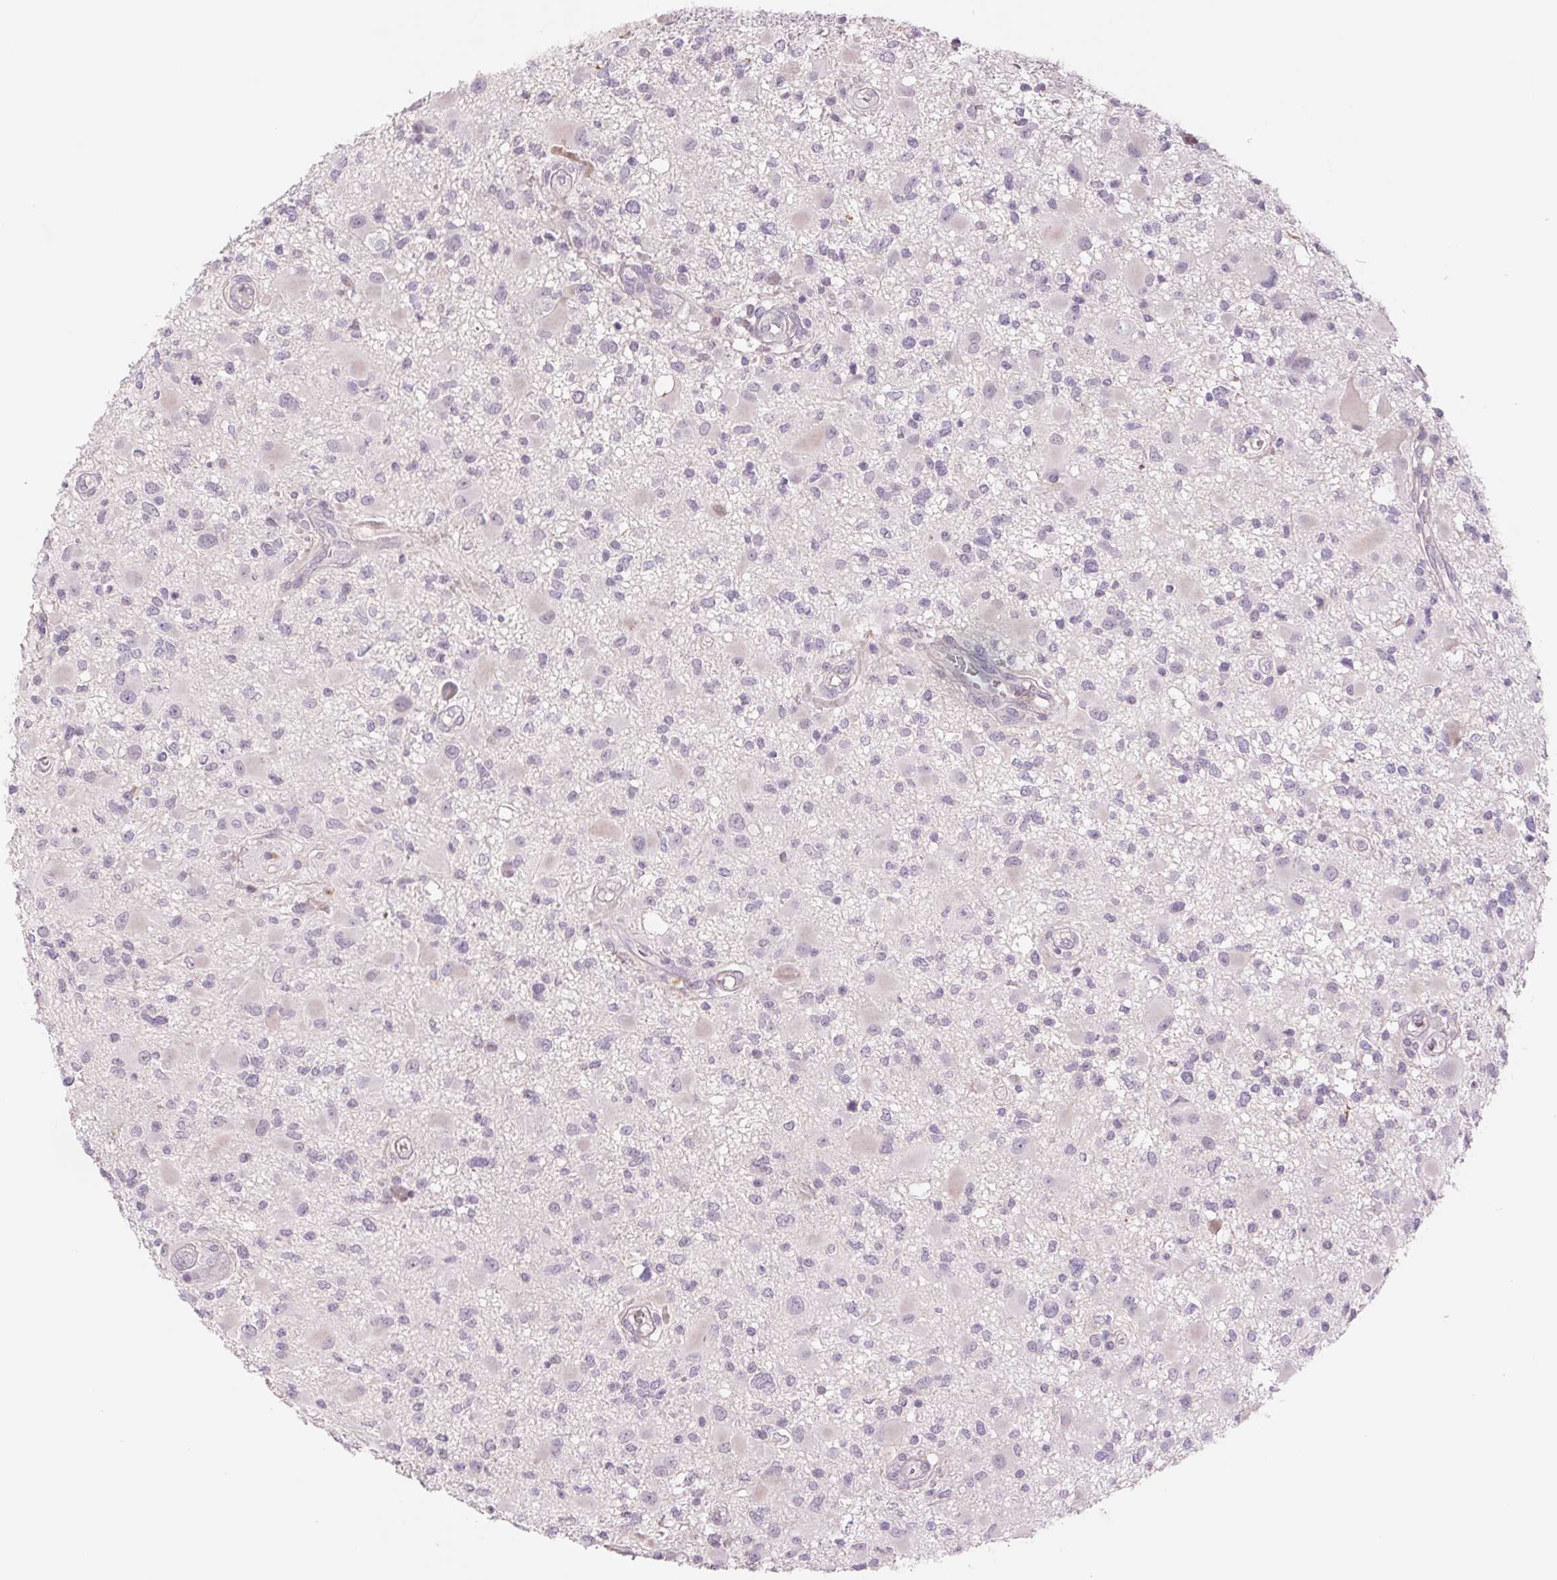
{"staining": {"intensity": "negative", "quantity": "none", "location": "none"}, "tissue": "glioma", "cell_type": "Tumor cells", "image_type": "cancer", "snomed": [{"axis": "morphology", "description": "Glioma, malignant, High grade"}, {"axis": "topography", "description": "Brain"}], "caption": "Immunohistochemistry of malignant glioma (high-grade) exhibits no positivity in tumor cells.", "gene": "KRT1", "patient": {"sex": "male", "age": 54}}